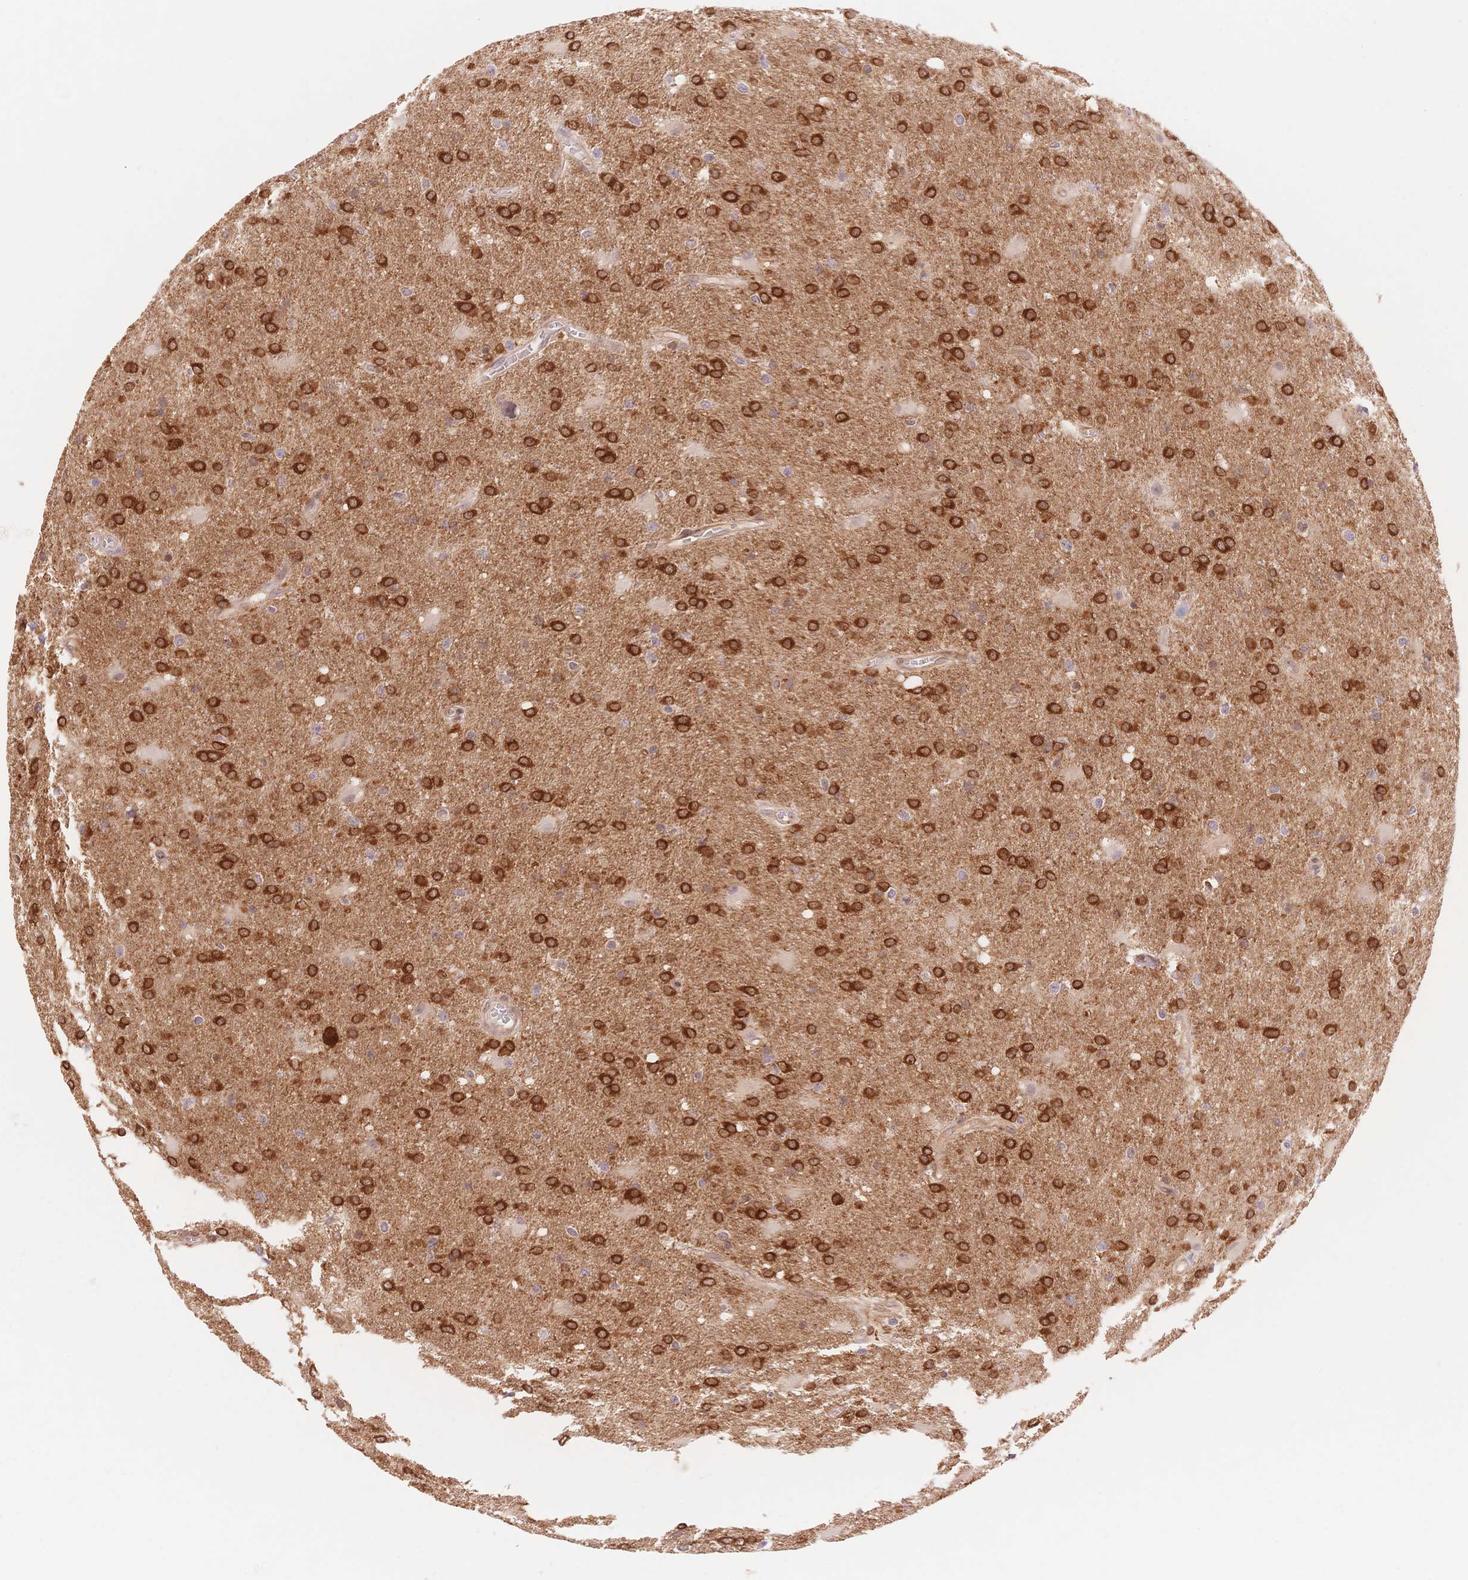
{"staining": {"intensity": "strong", "quantity": ">75%", "location": "cytoplasmic/membranous"}, "tissue": "glioma", "cell_type": "Tumor cells", "image_type": "cancer", "snomed": [{"axis": "morphology", "description": "Glioma, malignant, Low grade"}, {"axis": "topography", "description": "Brain"}], "caption": "Protein analysis of low-grade glioma (malignant) tissue demonstrates strong cytoplasmic/membranous staining in approximately >75% of tumor cells.", "gene": "STK39", "patient": {"sex": "male", "age": 66}}